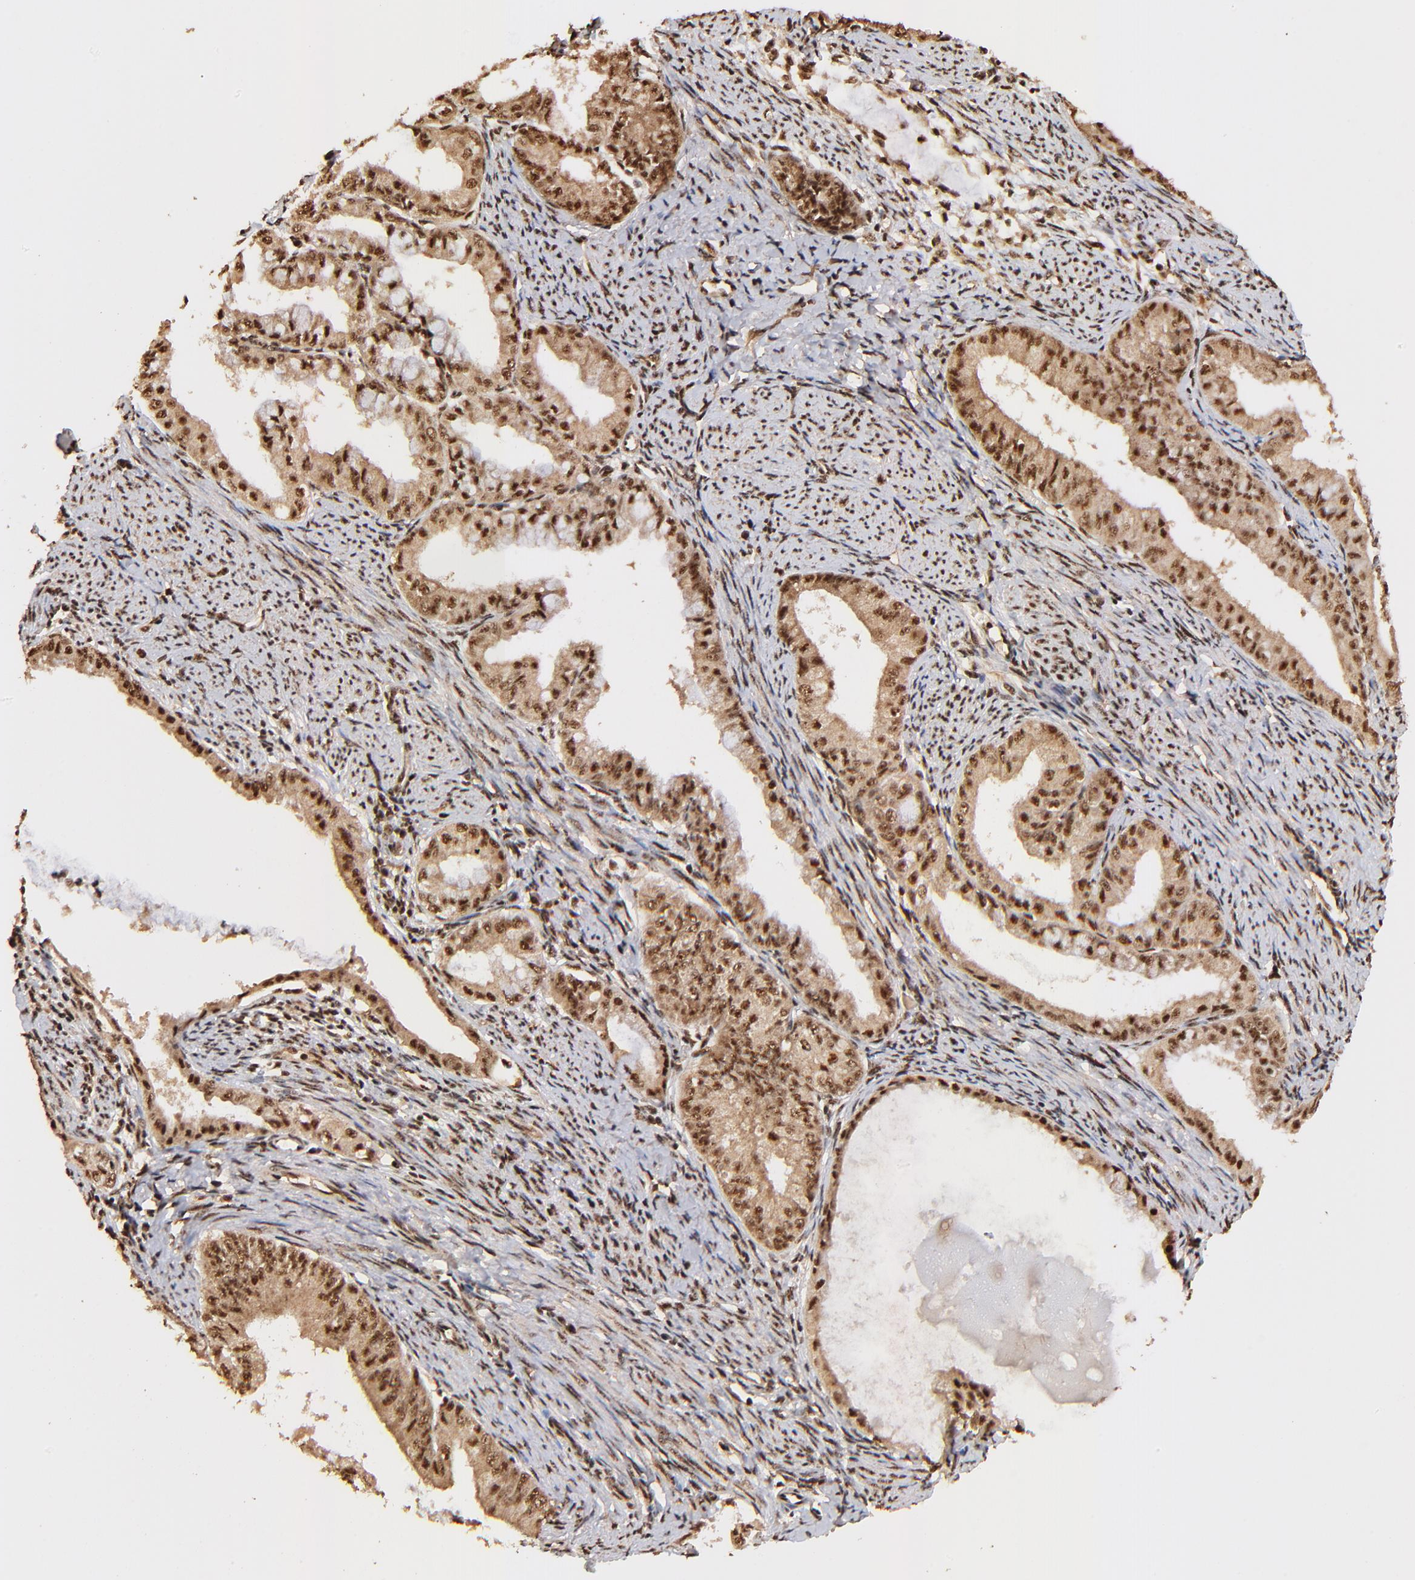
{"staining": {"intensity": "strong", "quantity": ">75%", "location": "cytoplasmic/membranous,nuclear"}, "tissue": "endometrial cancer", "cell_type": "Tumor cells", "image_type": "cancer", "snomed": [{"axis": "morphology", "description": "Adenocarcinoma, NOS"}, {"axis": "topography", "description": "Endometrium"}], "caption": "Brown immunohistochemical staining in human endometrial adenocarcinoma displays strong cytoplasmic/membranous and nuclear expression in approximately >75% of tumor cells. (IHC, brightfield microscopy, high magnification).", "gene": "MED12", "patient": {"sex": "female", "age": 76}}